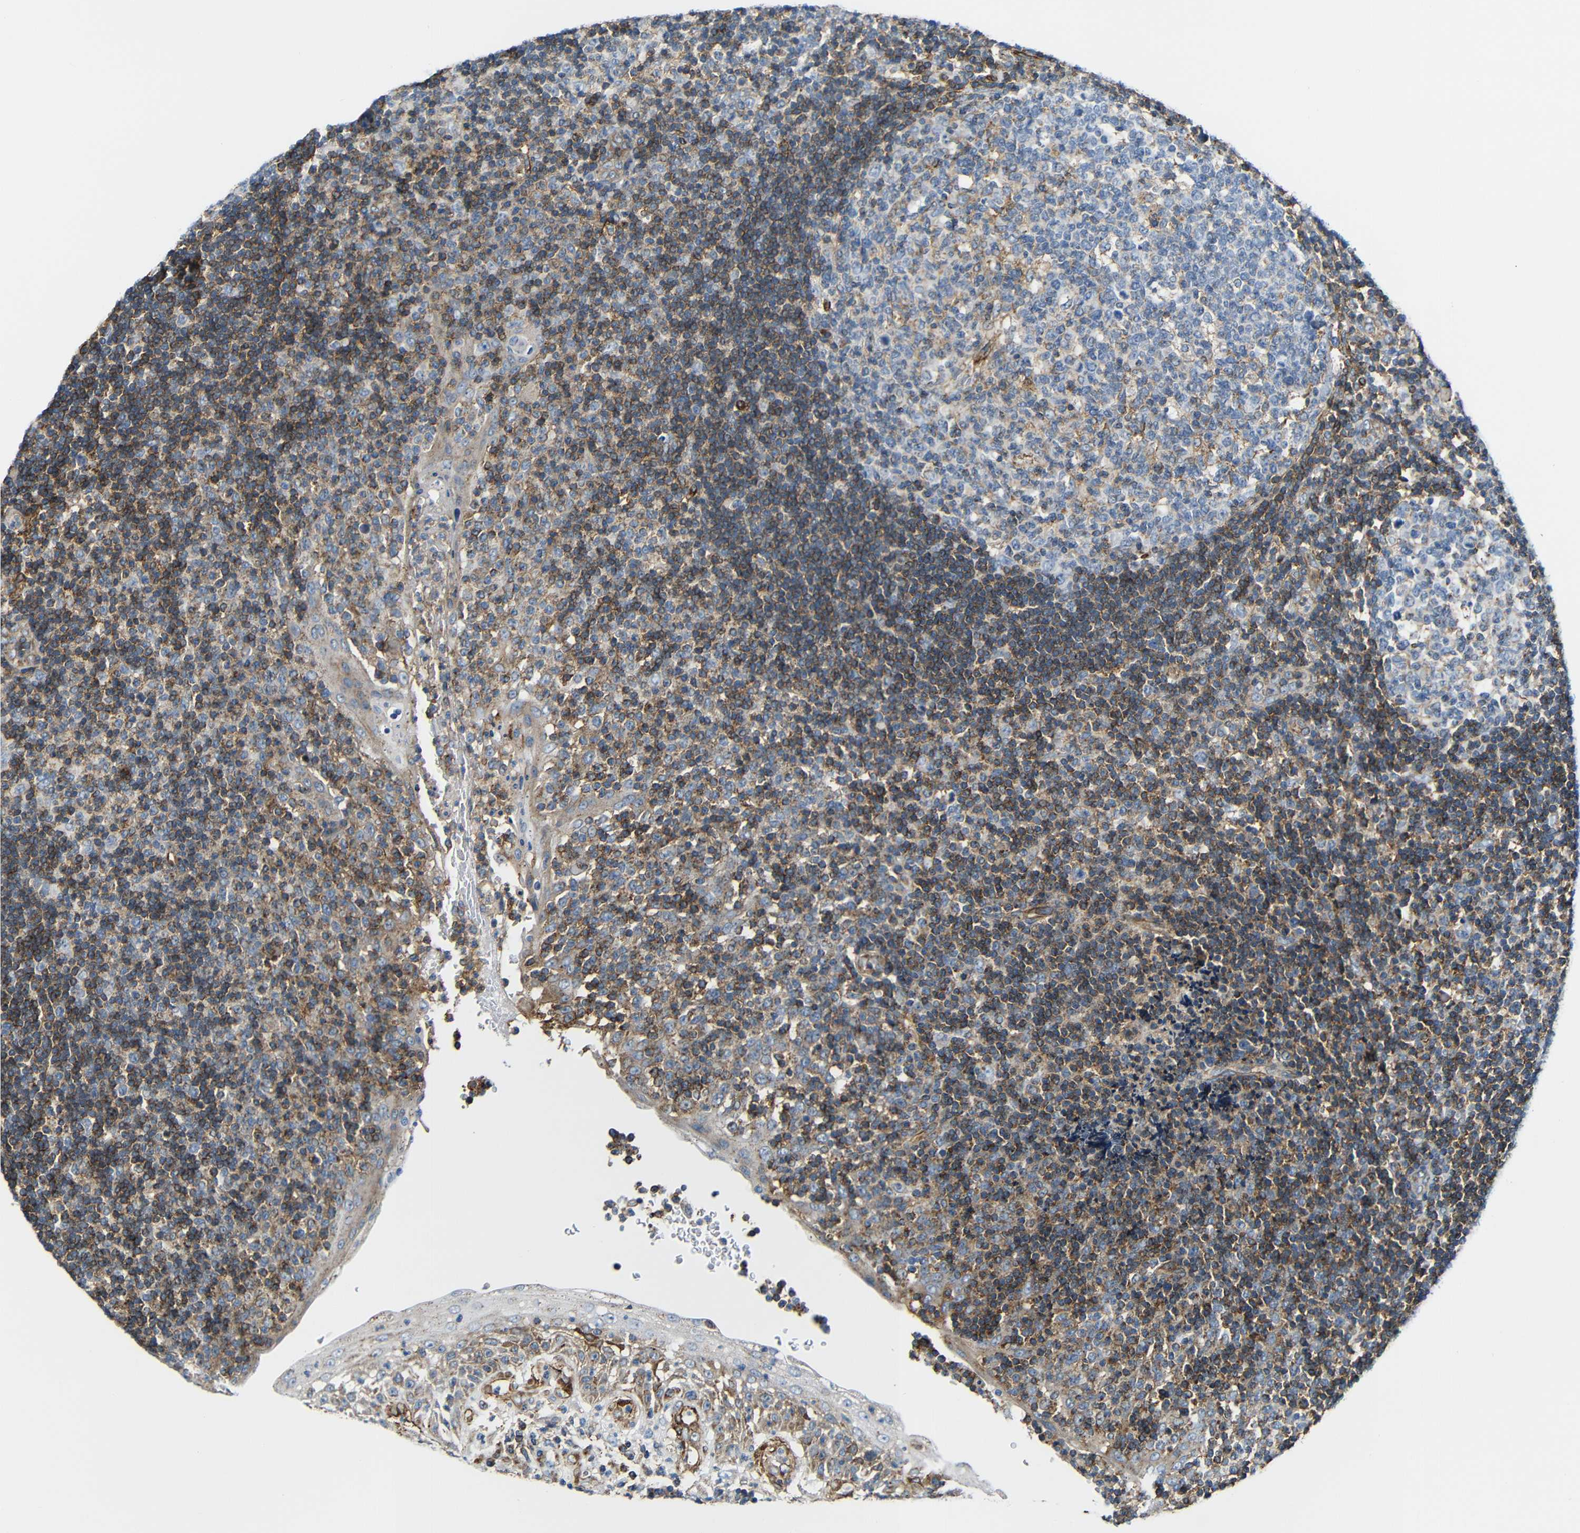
{"staining": {"intensity": "weak", "quantity": "25%-75%", "location": "cytoplasmic/membranous"}, "tissue": "tonsil", "cell_type": "Germinal center cells", "image_type": "normal", "snomed": [{"axis": "morphology", "description": "Normal tissue, NOS"}, {"axis": "topography", "description": "Tonsil"}], "caption": "An image of tonsil stained for a protein displays weak cytoplasmic/membranous brown staining in germinal center cells. (brown staining indicates protein expression, while blue staining denotes nuclei).", "gene": "IGSF10", "patient": {"sex": "female", "age": 40}}